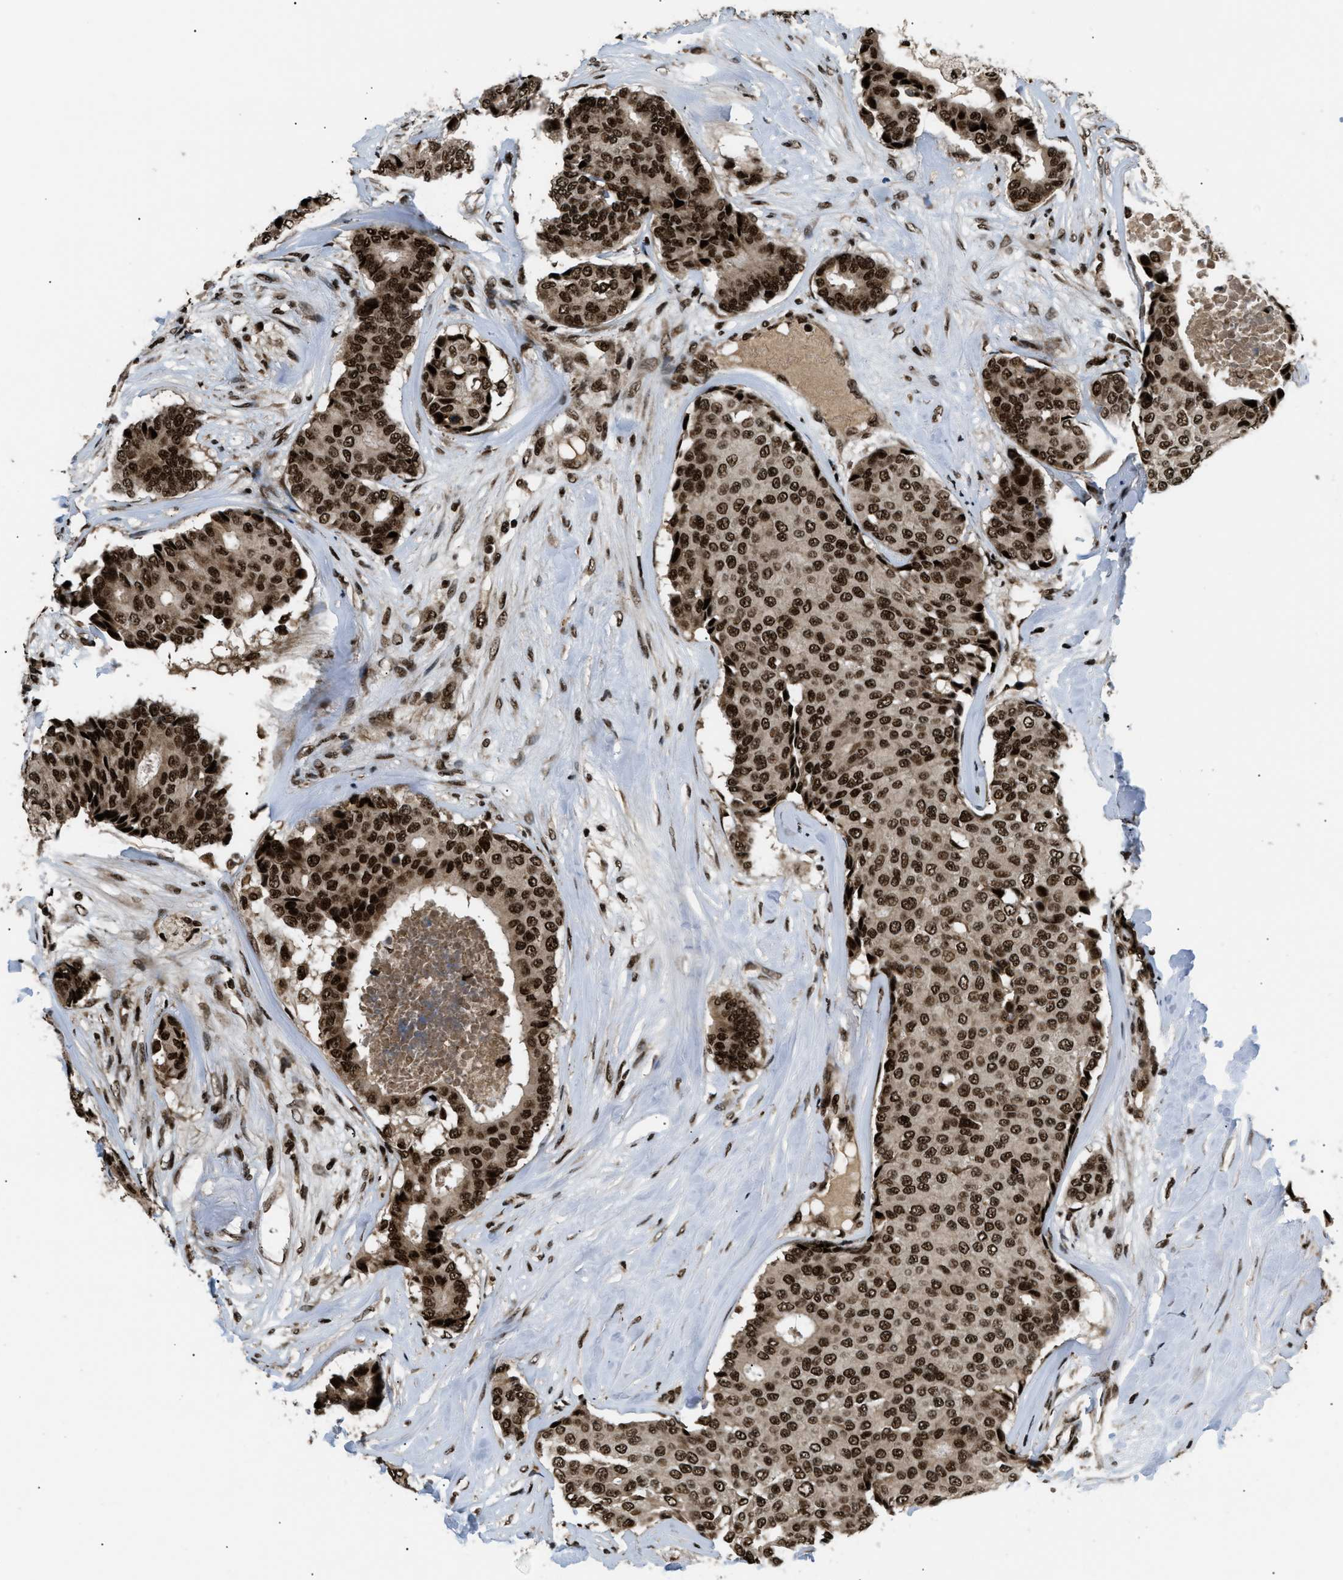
{"staining": {"intensity": "strong", "quantity": ">75%", "location": "nuclear"}, "tissue": "breast cancer", "cell_type": "Tumor cells", "image_type": "cancer", "snomed": [{"axis": "morphology", "description": "Duct carcinoma"}, {"axis": "topography", "description": "Breast"}], "caption": "Breast invasive ductal carcinoma was stained to show a protein in brown. There is high levels of strong nuclear staining in approximately >75% of tumor cells. Nuclei are stained in blue.", "gene": "RBM5", "patient": {"sex": "female", "age": 75}}